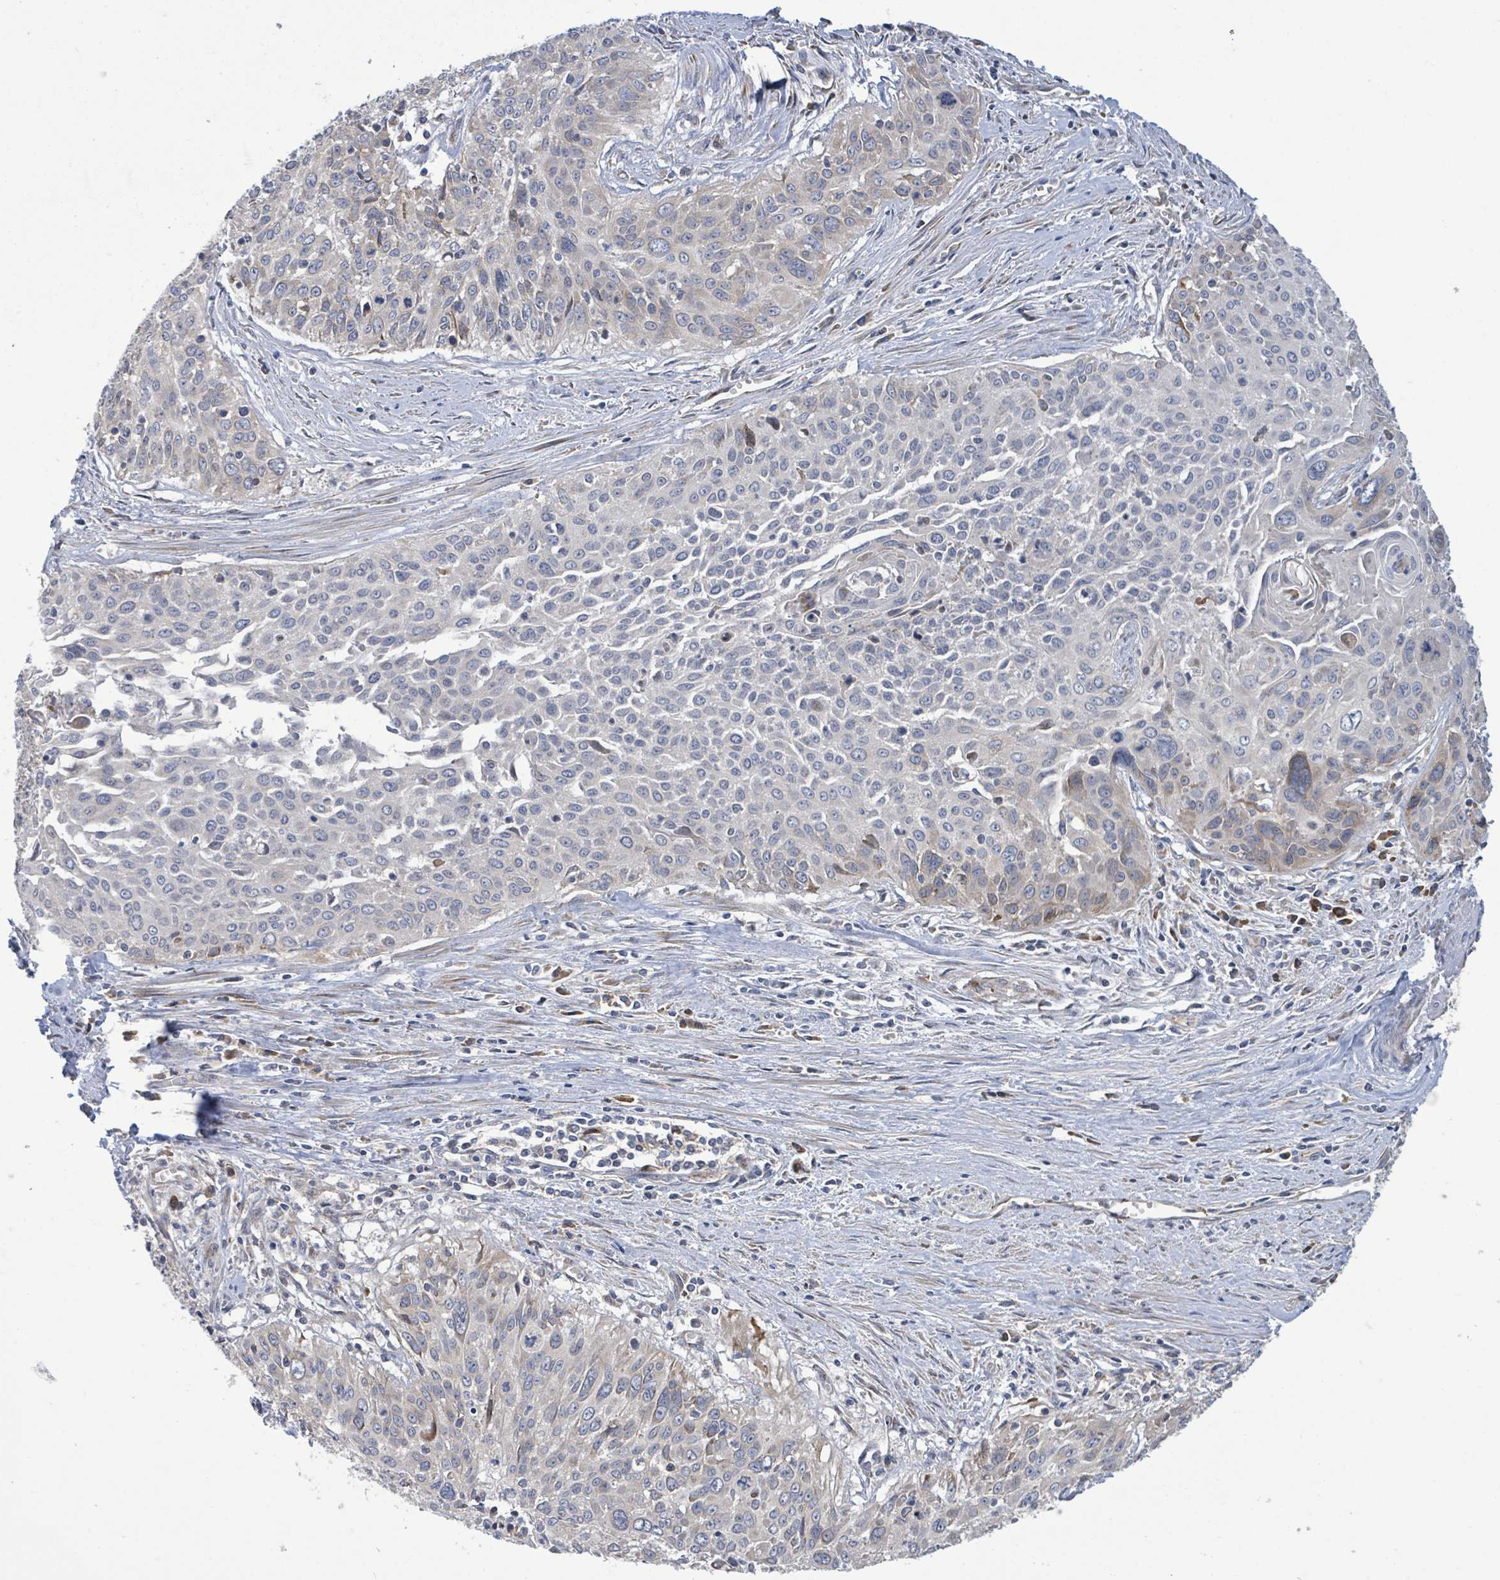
{"staining": {"intensity": "negative", "quantity": "none", "location": "none"}, "tissue": "cervical cancer", "cell_type": "Tumor cells", "image_type": "cancer", "snomed": [{"axis": "morphology", "description": "Squamous cell carcinoma, NOS"}, {"axis": "topography", "description": "Cervix"}], "caption": "The photomicrograph exhibits no significant positivity in tumor cells of cervical cancer.", "gene": "NOMO1", "patient": {"sex": "female", "age": 55}}